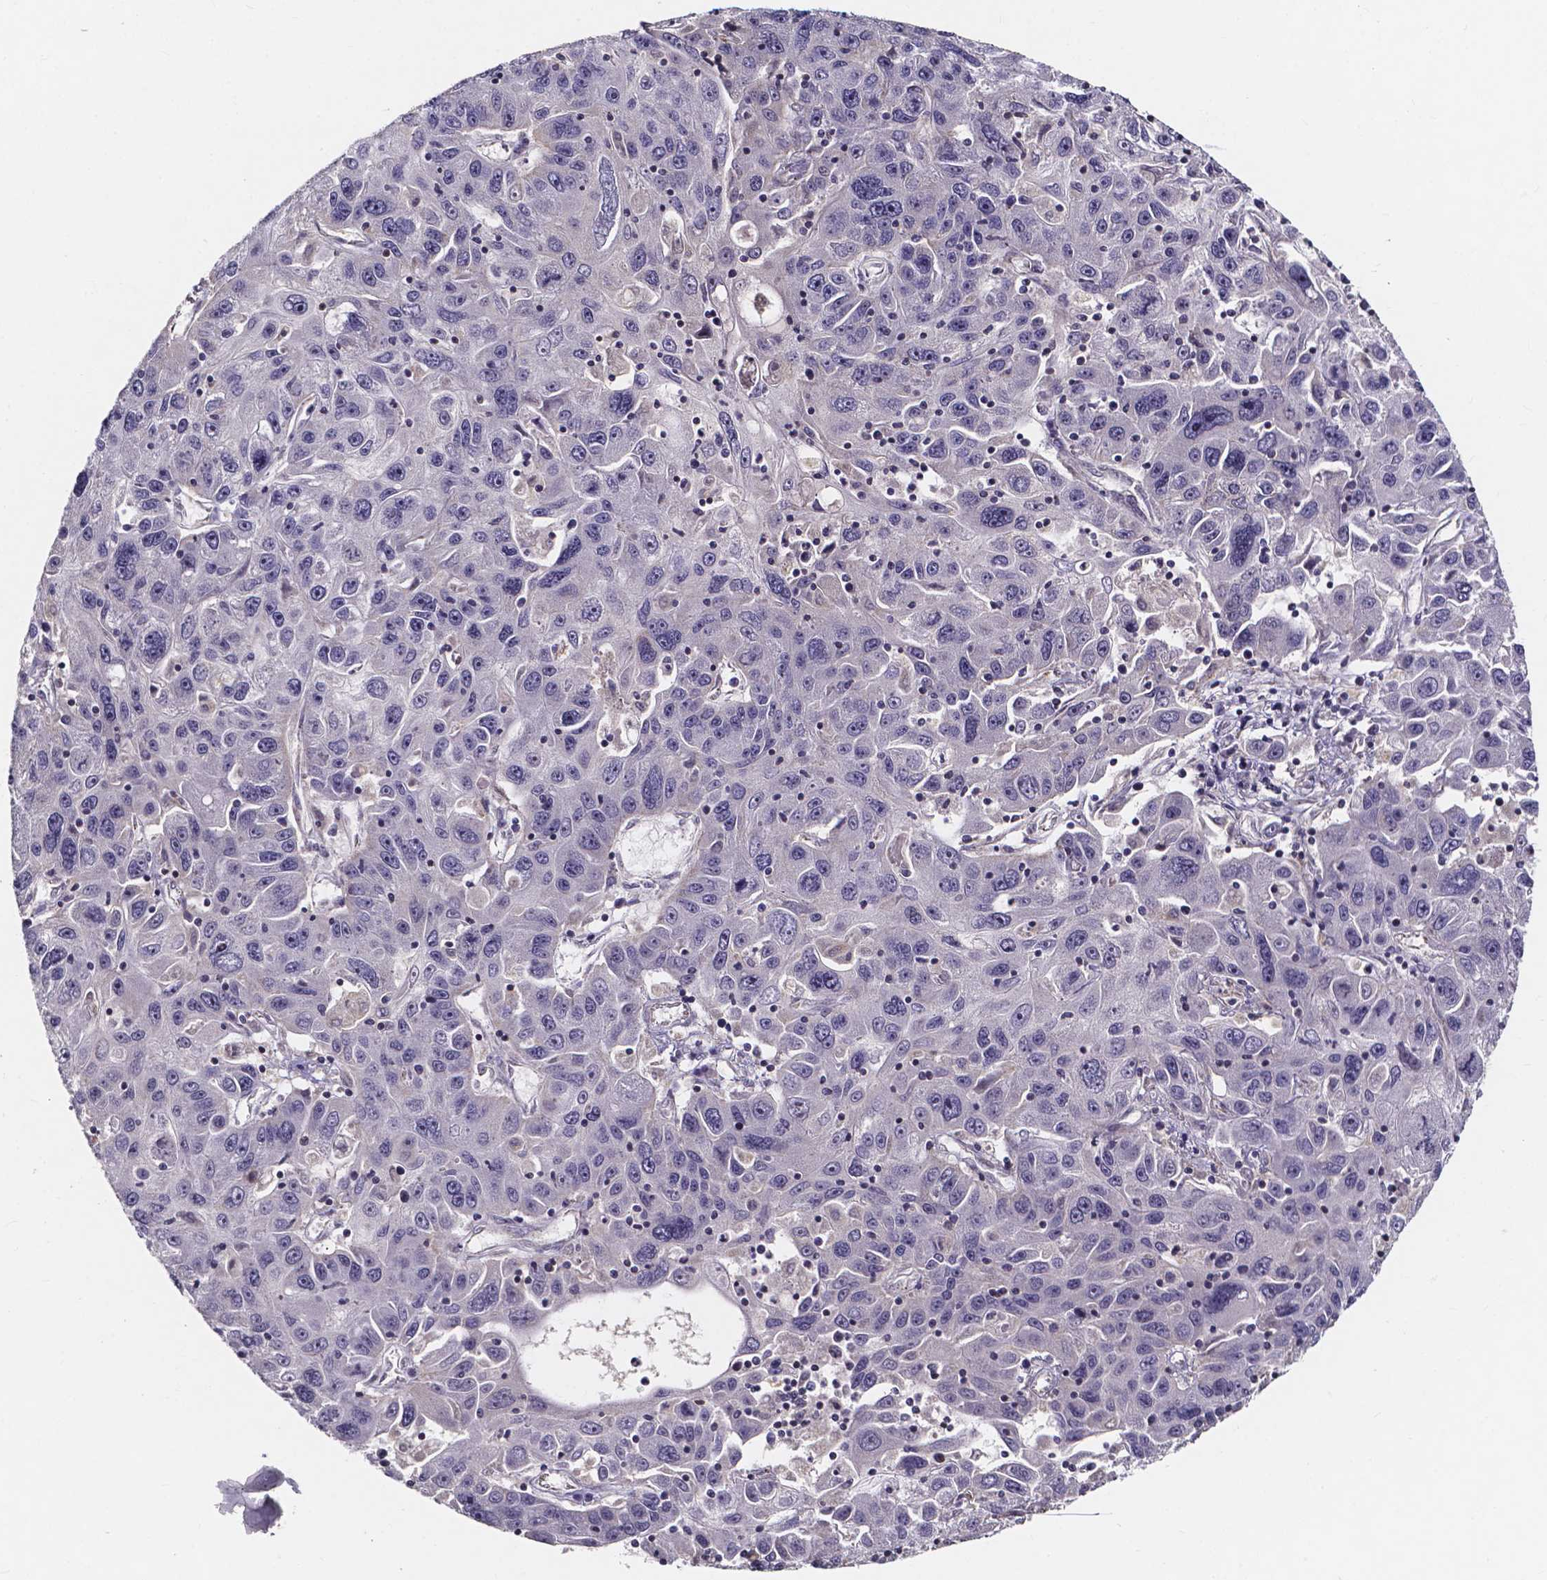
{"staining": {"intensity": "negative", "quantity": "none", "location": "none"}, "tissue": "stomach cancer", "cell_type": "Tumor cells", "image_type": "cancer", "snomed": [{"axis": "morphology", "description": "Adenocarcinoma, NOS"}, {"axis": "topography", "description": "Stomach"}], "caption": "This is an IHC micrograph of adenocarcinoma (stomach). There is no staining in tumor cells.", "gene": "THEMIS", "patient": {"sex": "male", "age": 56}}